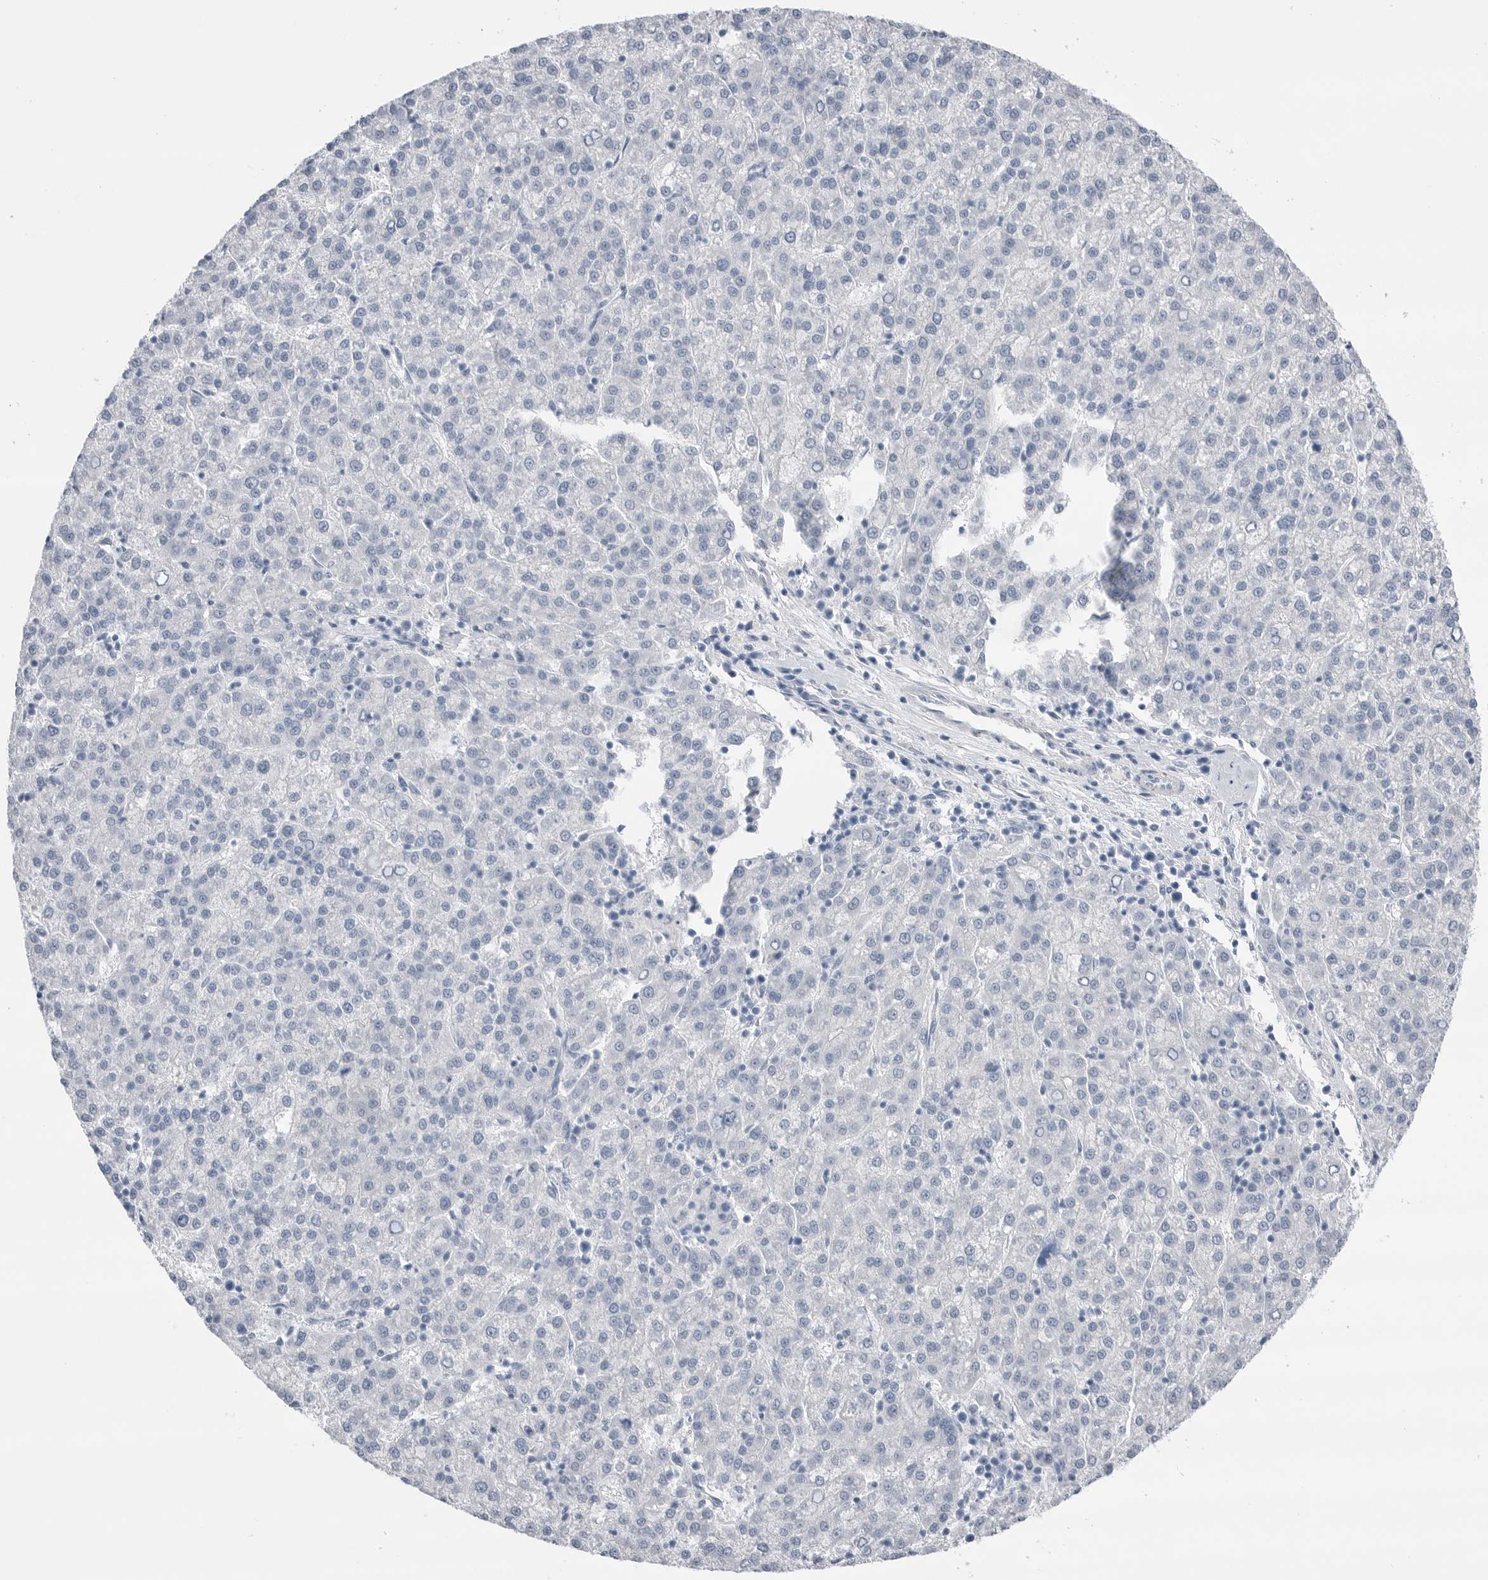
{"staining": {"intensity": "negative", "quantity": "none", "location": "none"}, "tissue": "liver cancer", "cell_type": "Tumor cells", "image_type": "cancer", "snomed": [{"axis": "morphology", "description": "Carcinoma, Hepatocellular, NOS"}, {"axis": "topography", "description": "Liver"}], "caption": "Protein analysis of liver cancer displays no significant staining in tumor cells.", "gene": "ABHD12", "patient": {"sex": "female", "age": 58}}